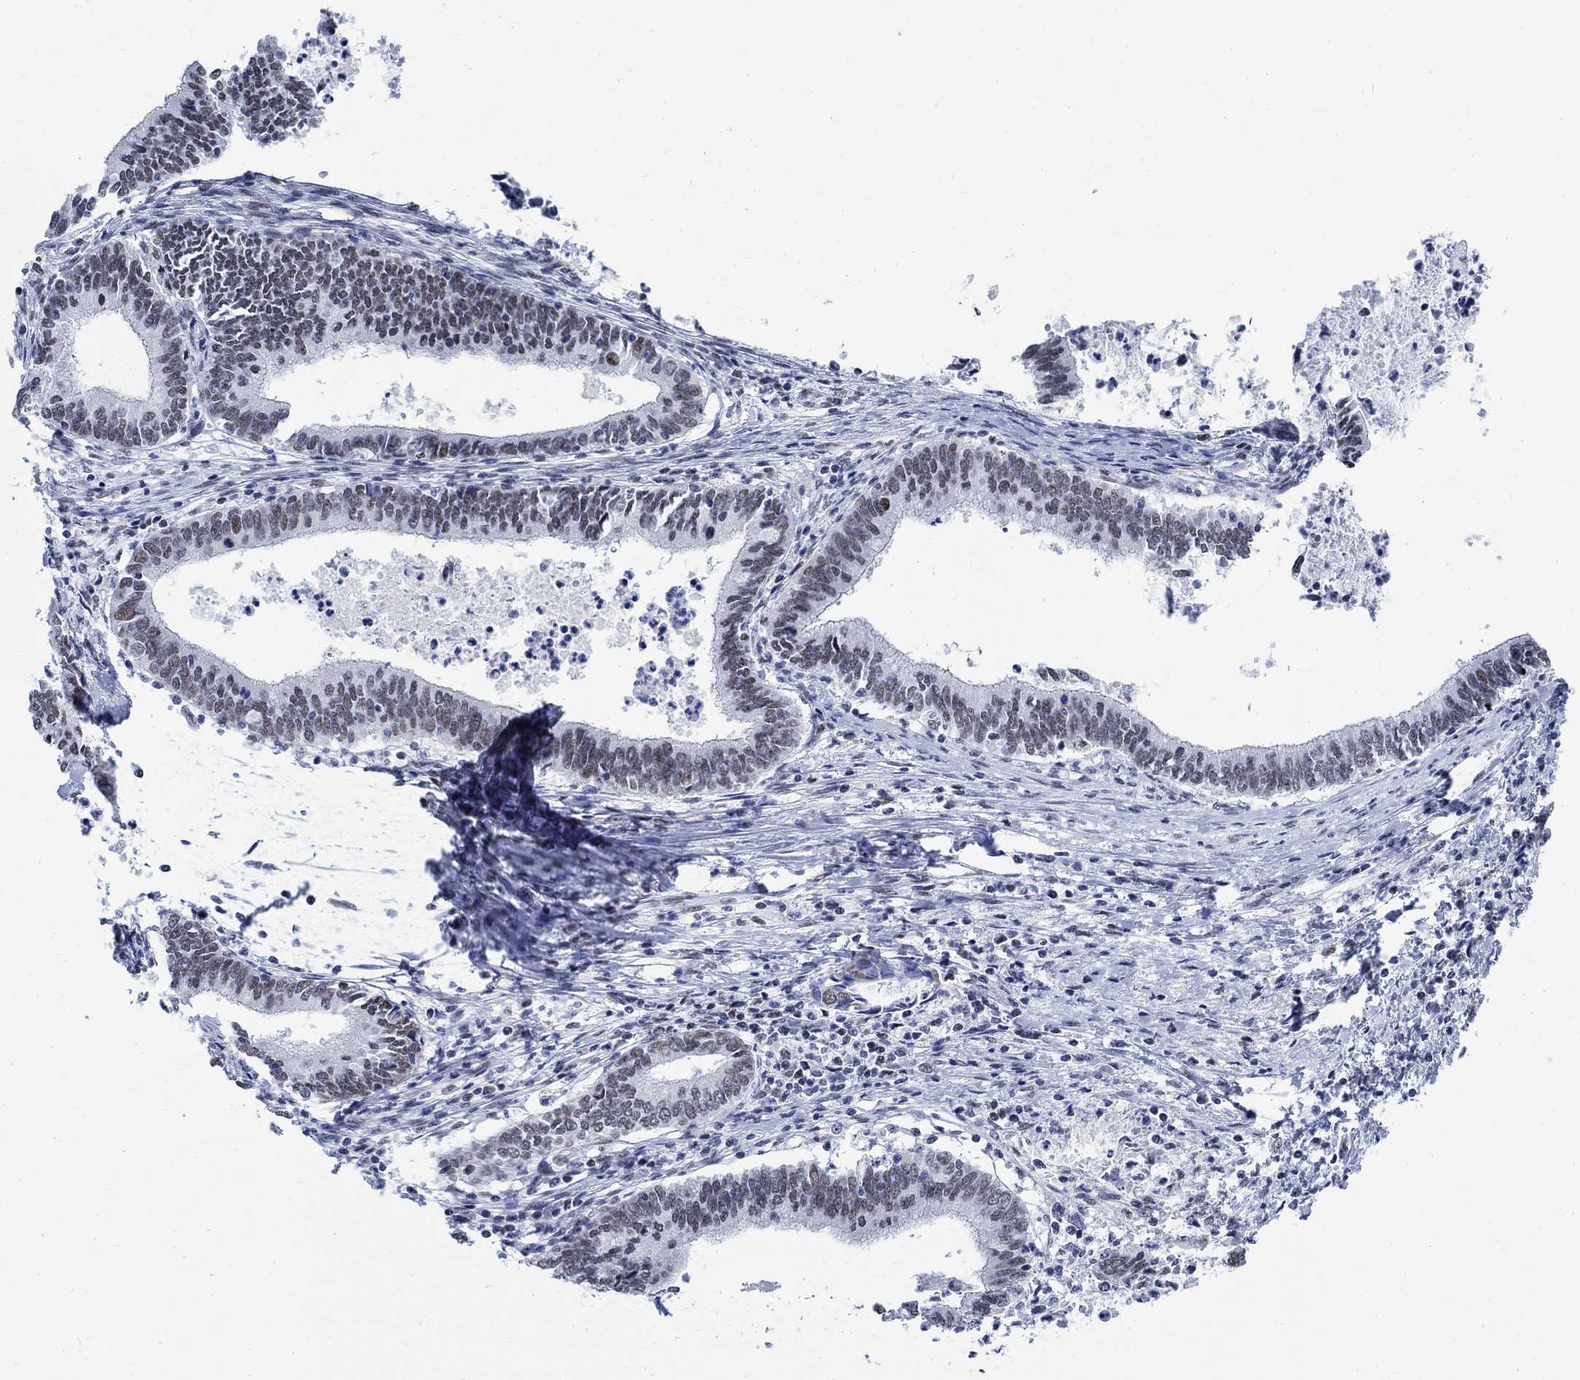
{"staining": {"intensity": "weak", "quantity": "25%-75%", "location": "nuclear"}, "tissue": "cervical cancer", "cell_type": "Tumor cells", "image_type": "cancer", "snomed": [{"axis": "morphology", "description": "Adenocarcinoma, NOS"}, {"axis": "topography", "description": "Cervix"}], "caption": "Immunohistochemistry histopathology image of adenocarcinoma (cervical) stained for a protein (brown), which shows low levels of weak nuclear expression in approximately 25%-75% of tumor cells.", "gene": "DLK1", "patient": {"sex": "female", "age": 42}}